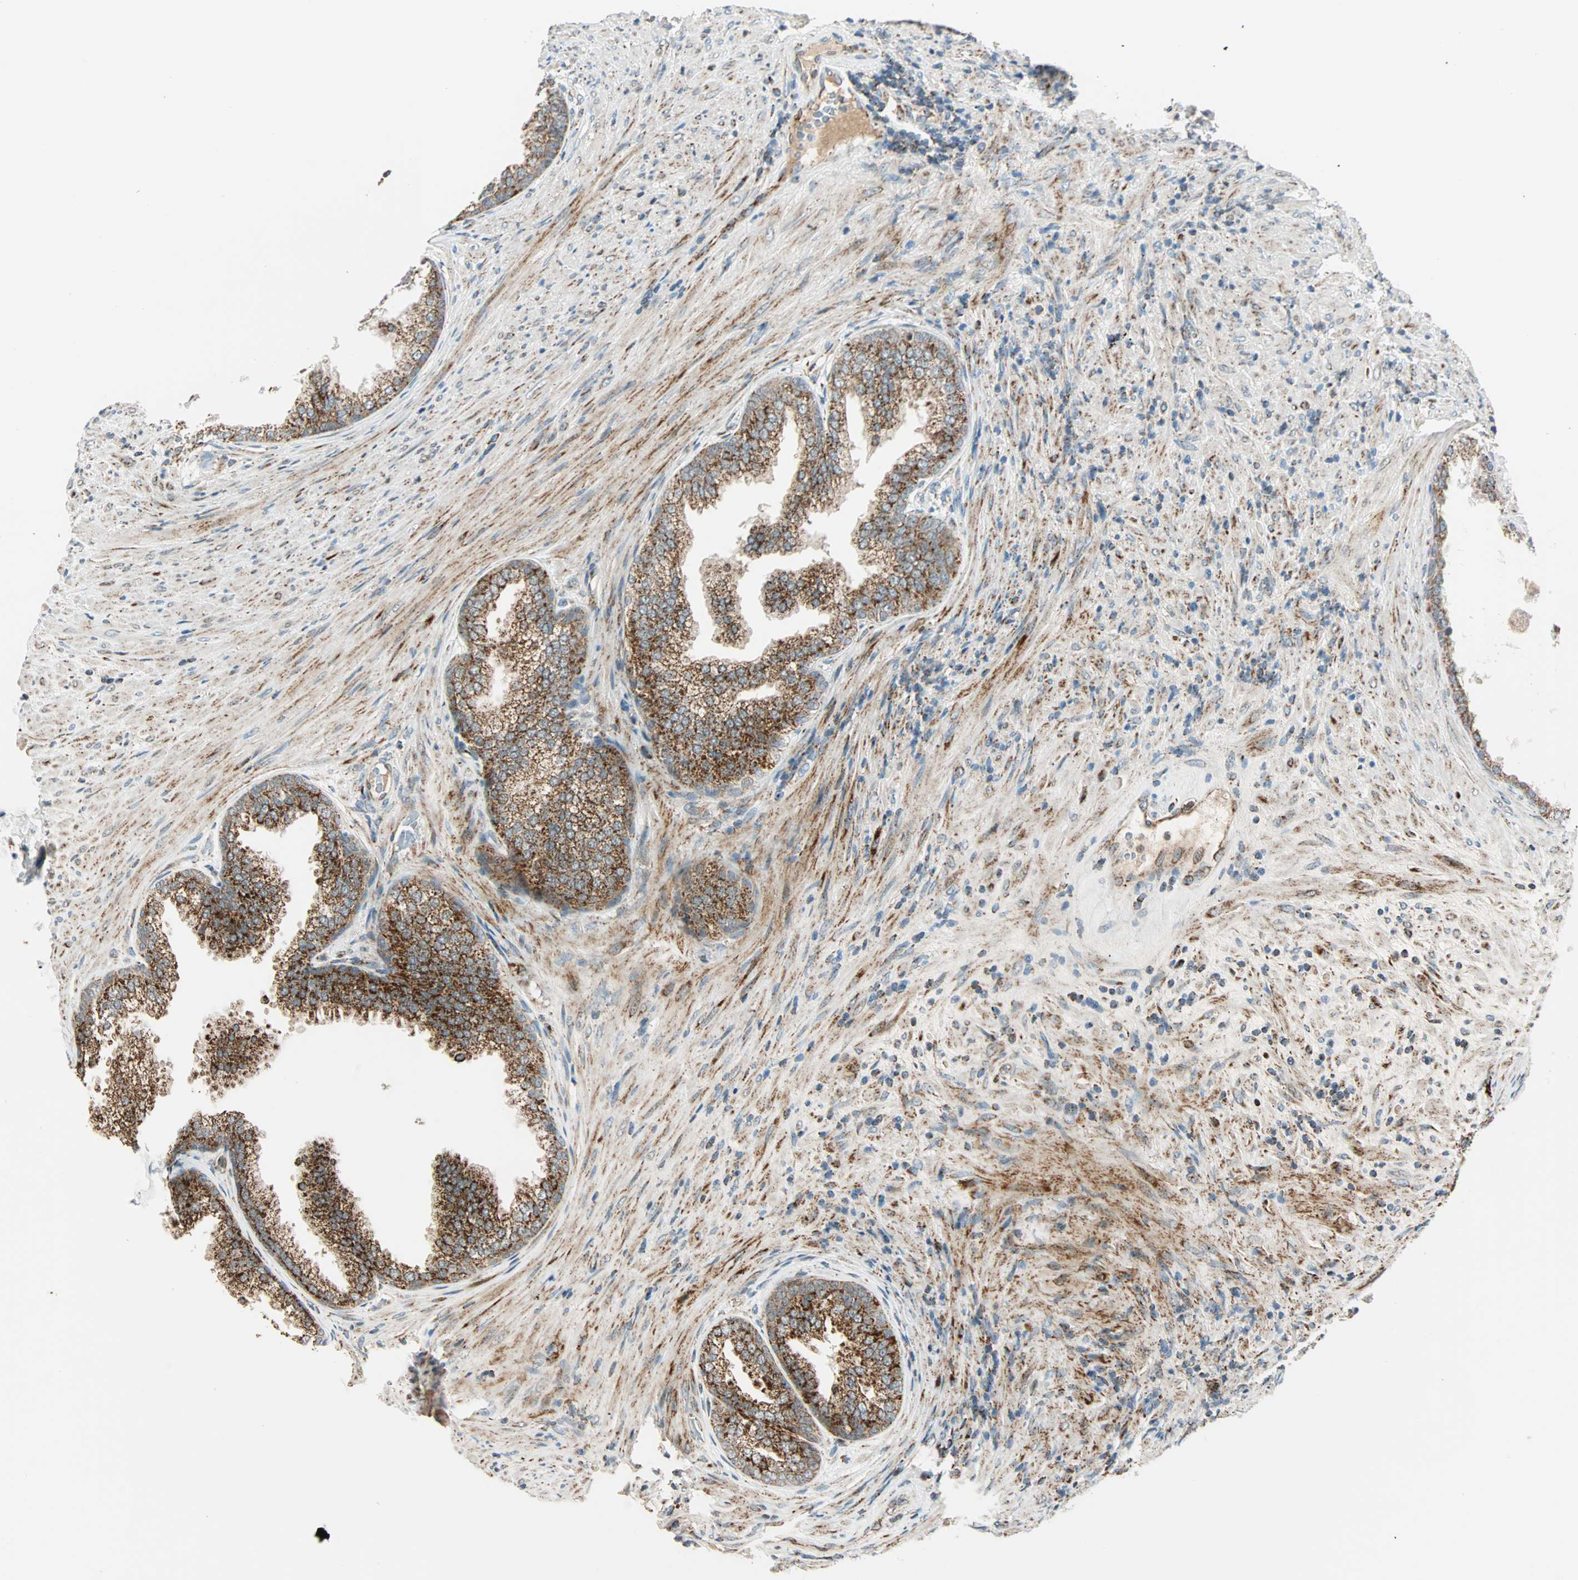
{"staining": {"intensity": "moderate", "quantity": ">75%", "location": "cytoplasmic/membranous"}, "tissue": "prostate", "cell_type": "Glandular cells", "image_type": "normal", "snomed": [{"axis": "morphology", "description": "Normal tissue, NOS"}, {"axis": "topography", "description": "Prostate"}], "caption": "Glandular cells display moderate cytoplasmic/membranous expression in approximately >75% of cells in normal prostate. (brown staining indicates protein expression, while blue staining denotes nuclei).", "gene": "SPRY4", "patient": {"sex": "male", "age": 76}}